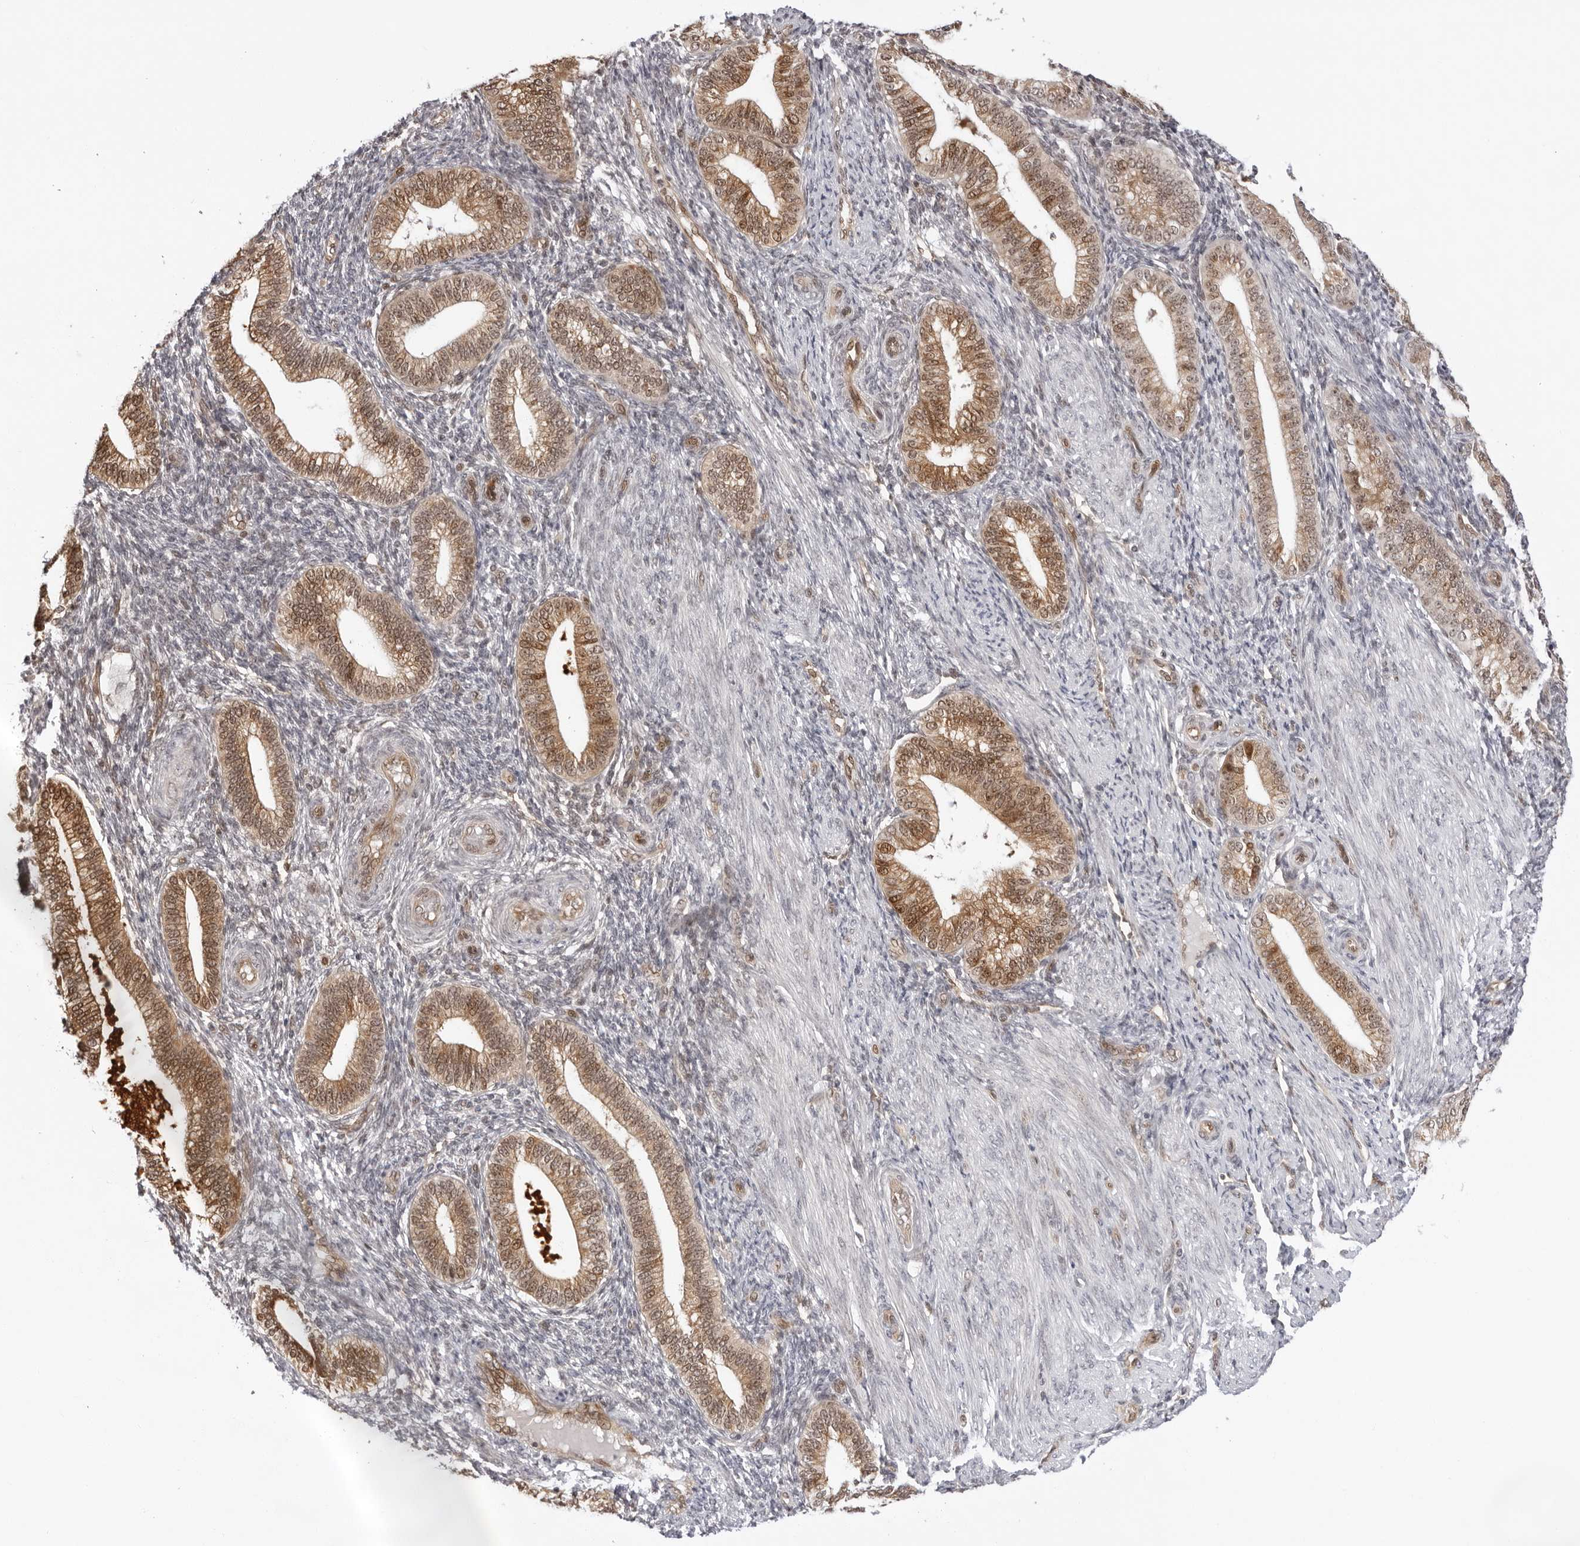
{"staining": {"intensity": "negative", "quantity": "none", "location": "none"}, "tissue": "endometrium", "cell_type": "Cells in endometrial stroma", "image_type": "normal", "snomed": [{"axis": "morphology", "description": "Normal tissue, NOS"}, {"axis": "topography", "description": "Endometrium"}], "caption": "Protein analysis of benign endometrium shows no significant staining in cells in endometrial stroma.", "gene": "ITGB3BP", "patient": {"sex": "female", "age": 39}}